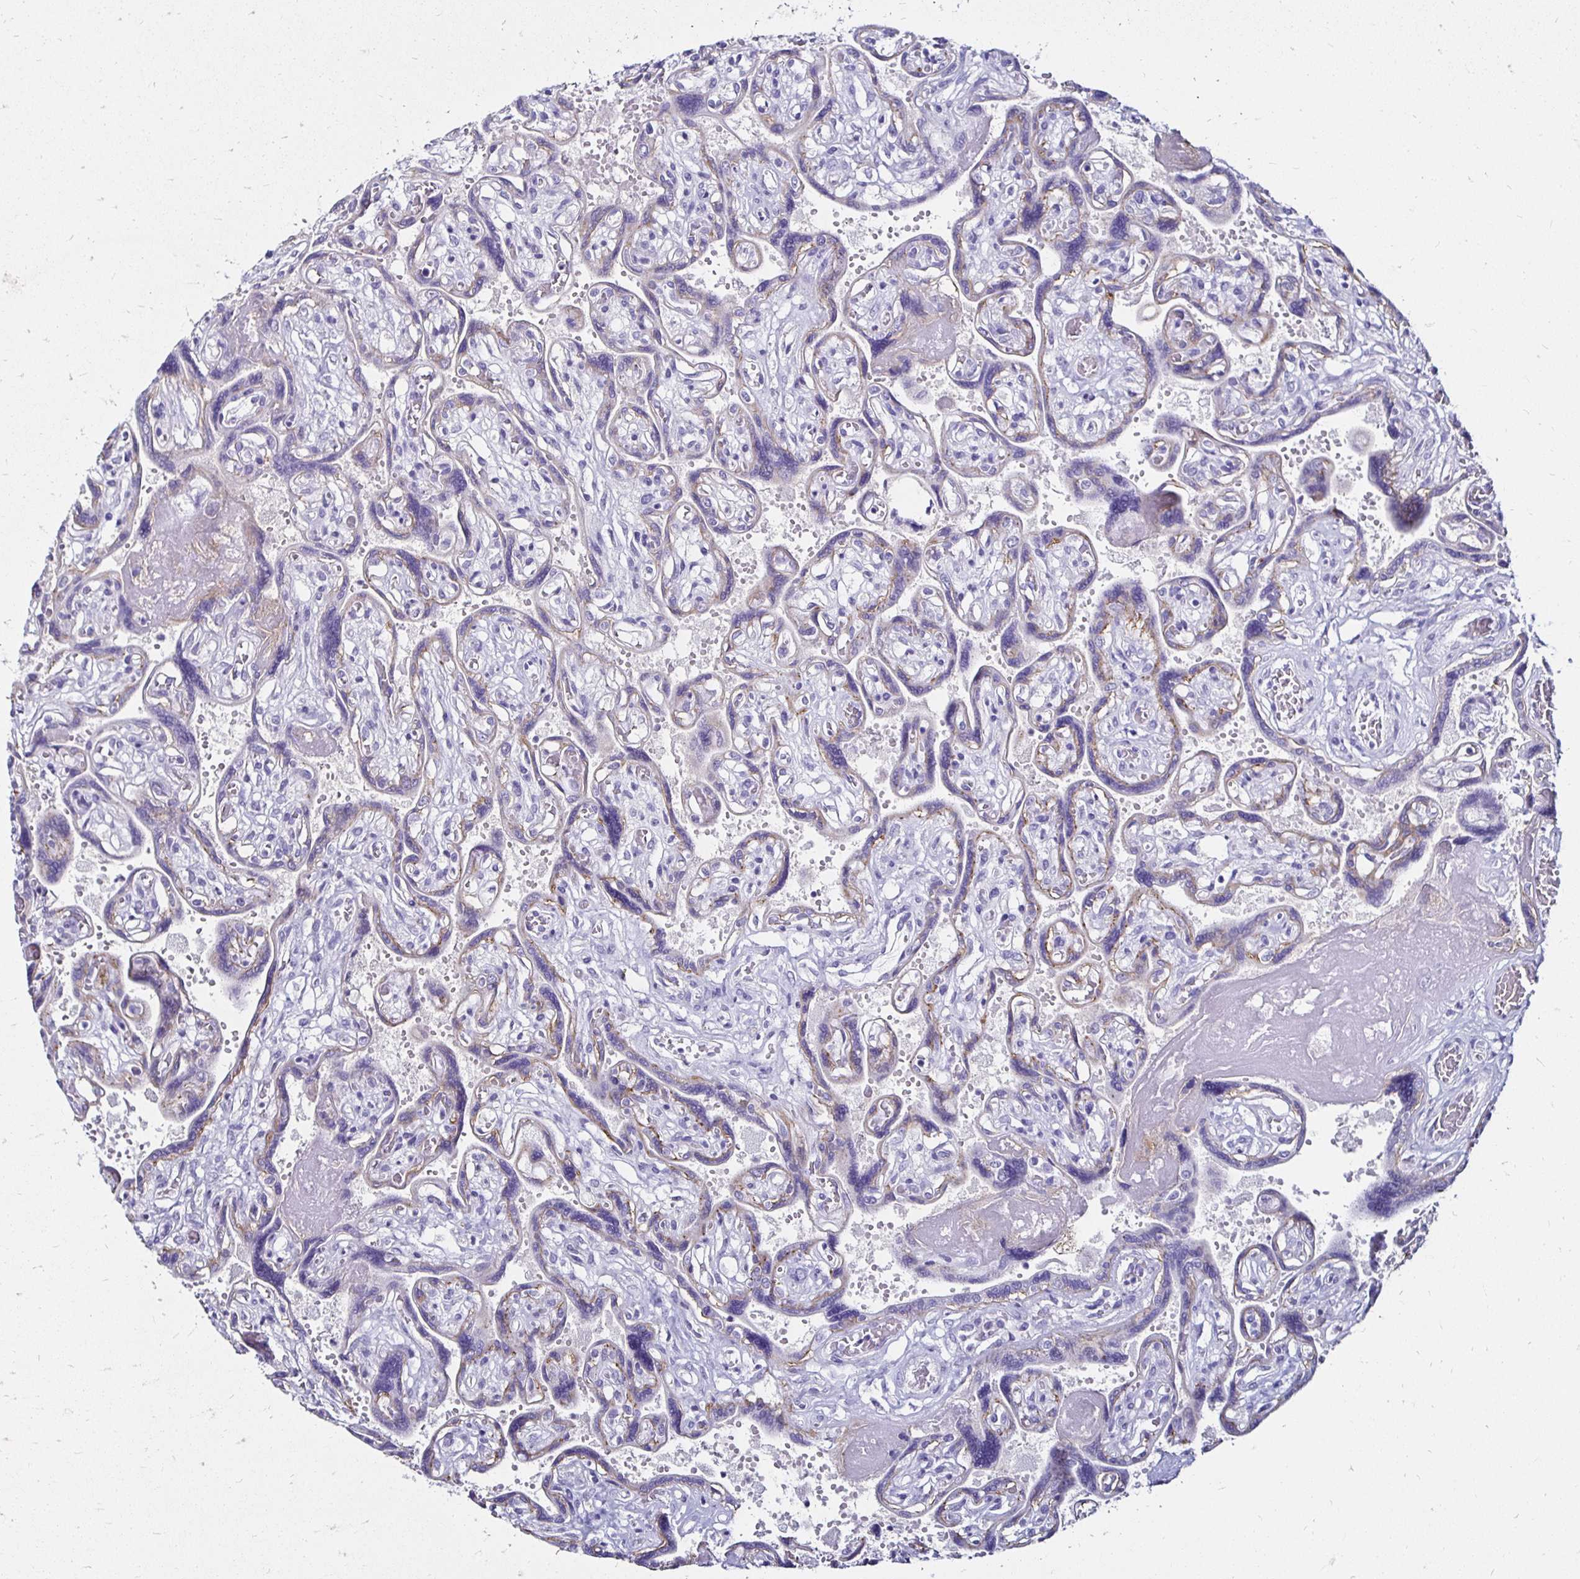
{"staining": {"intensity": "negative", "quantity": "none", "location": "none"}, "tissue": "placenta", "cell_type": "Decidual cells", "image_type": "normal", "snomed": [{"axis": "morphology", "description": "Normal tissue, NOS"}, {"axis": "topography", "description": "Placenta"}], "caption": "DAB immunohistochemical staining of unremarkable placenta displays no significant expression in decidual cells.", "gene": "KCNT1", "patient": {"sex": "female", "age": 32}}